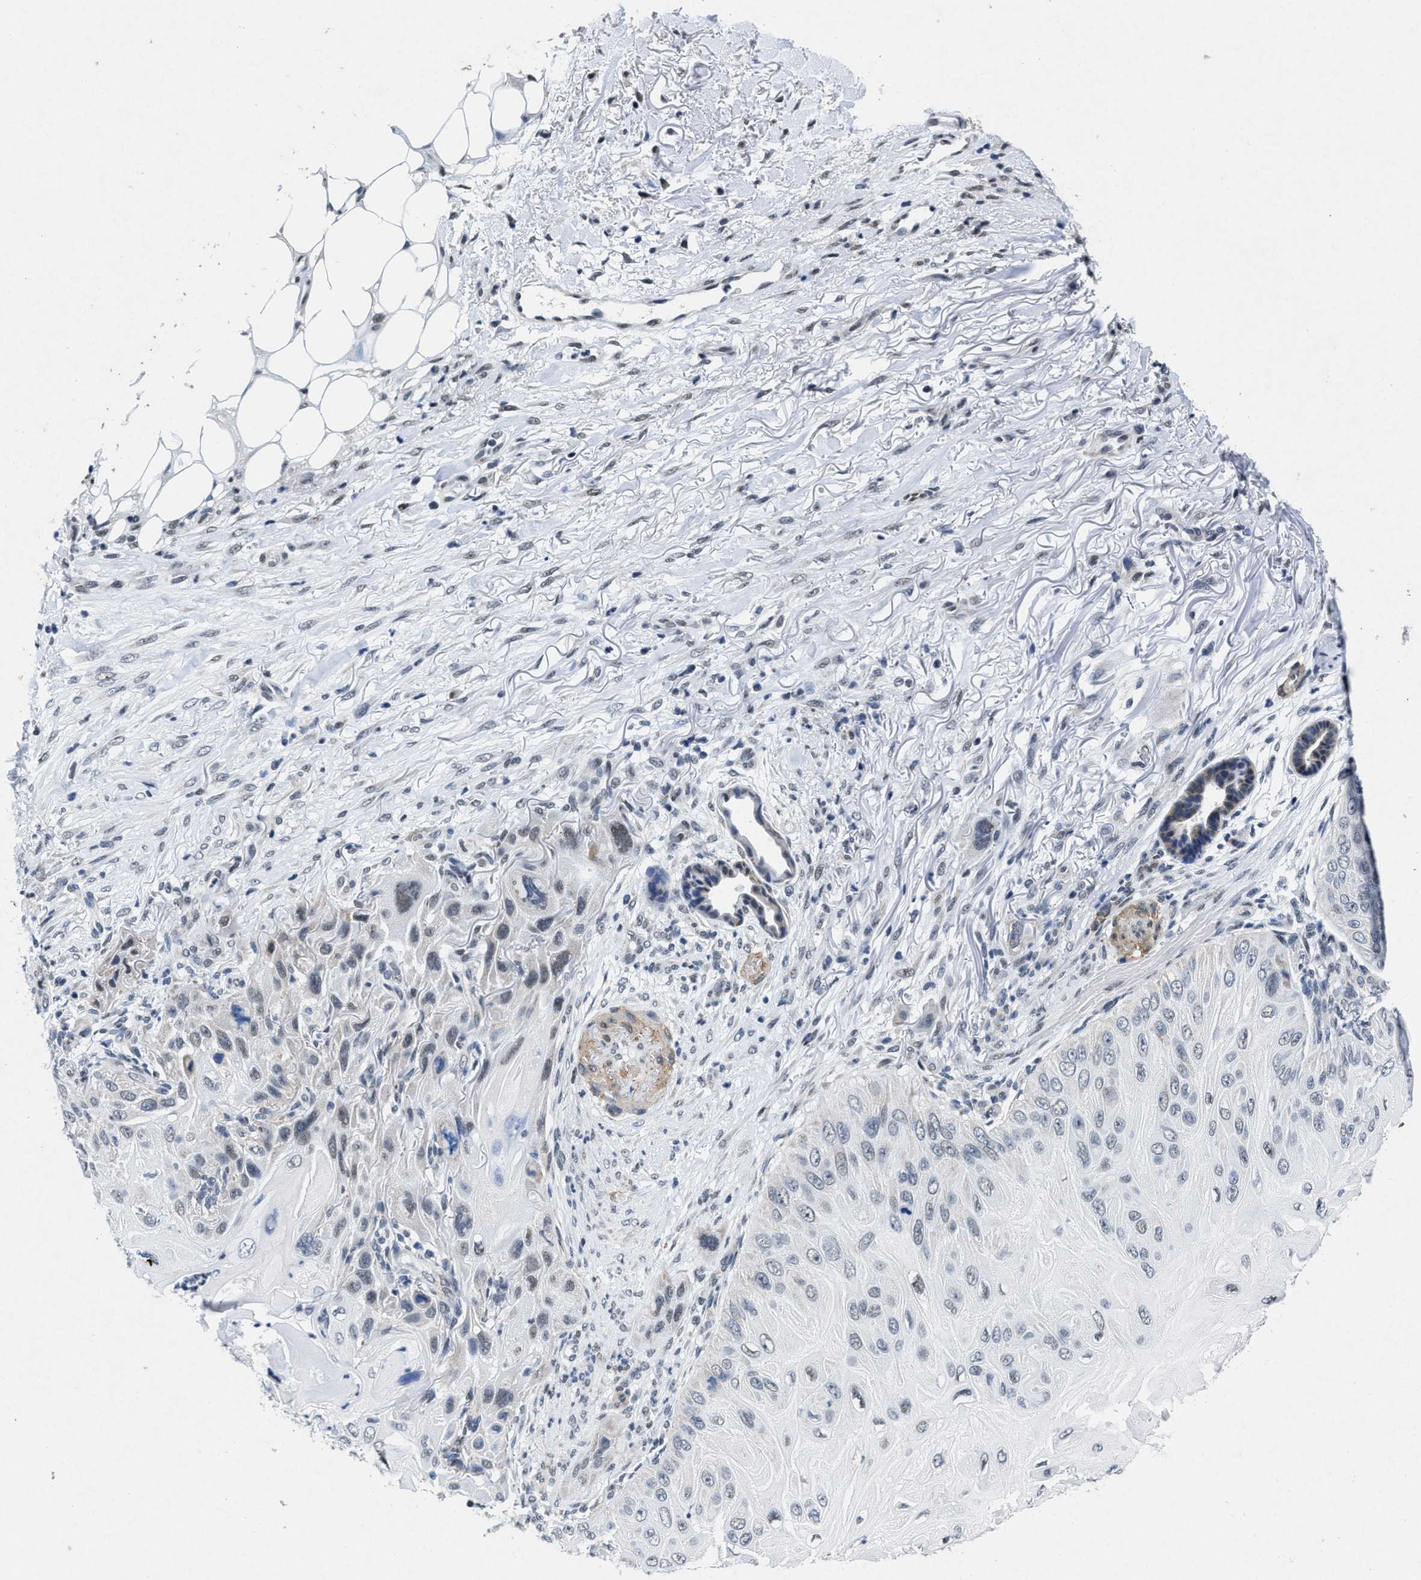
{"staining": {"intensity": "weak", "quantity": "<25%", "location": "nuclear"}, "tissue": "skin cancer", "cell_type": "Tumor cells", "image_type": "cancer", "snomed": [{"axis": "morphology", "description": "Squamous cell carcinoma, NOS"}, {"axis": "topography", "description": "Skin"}], "caption": "DAB immunohistochemical staining of human squamous cell carcinoma (skin) reveals no significant expression in tumor cells.", "gene": "ID3", "patient": {"sex": "female", "age": 77}}